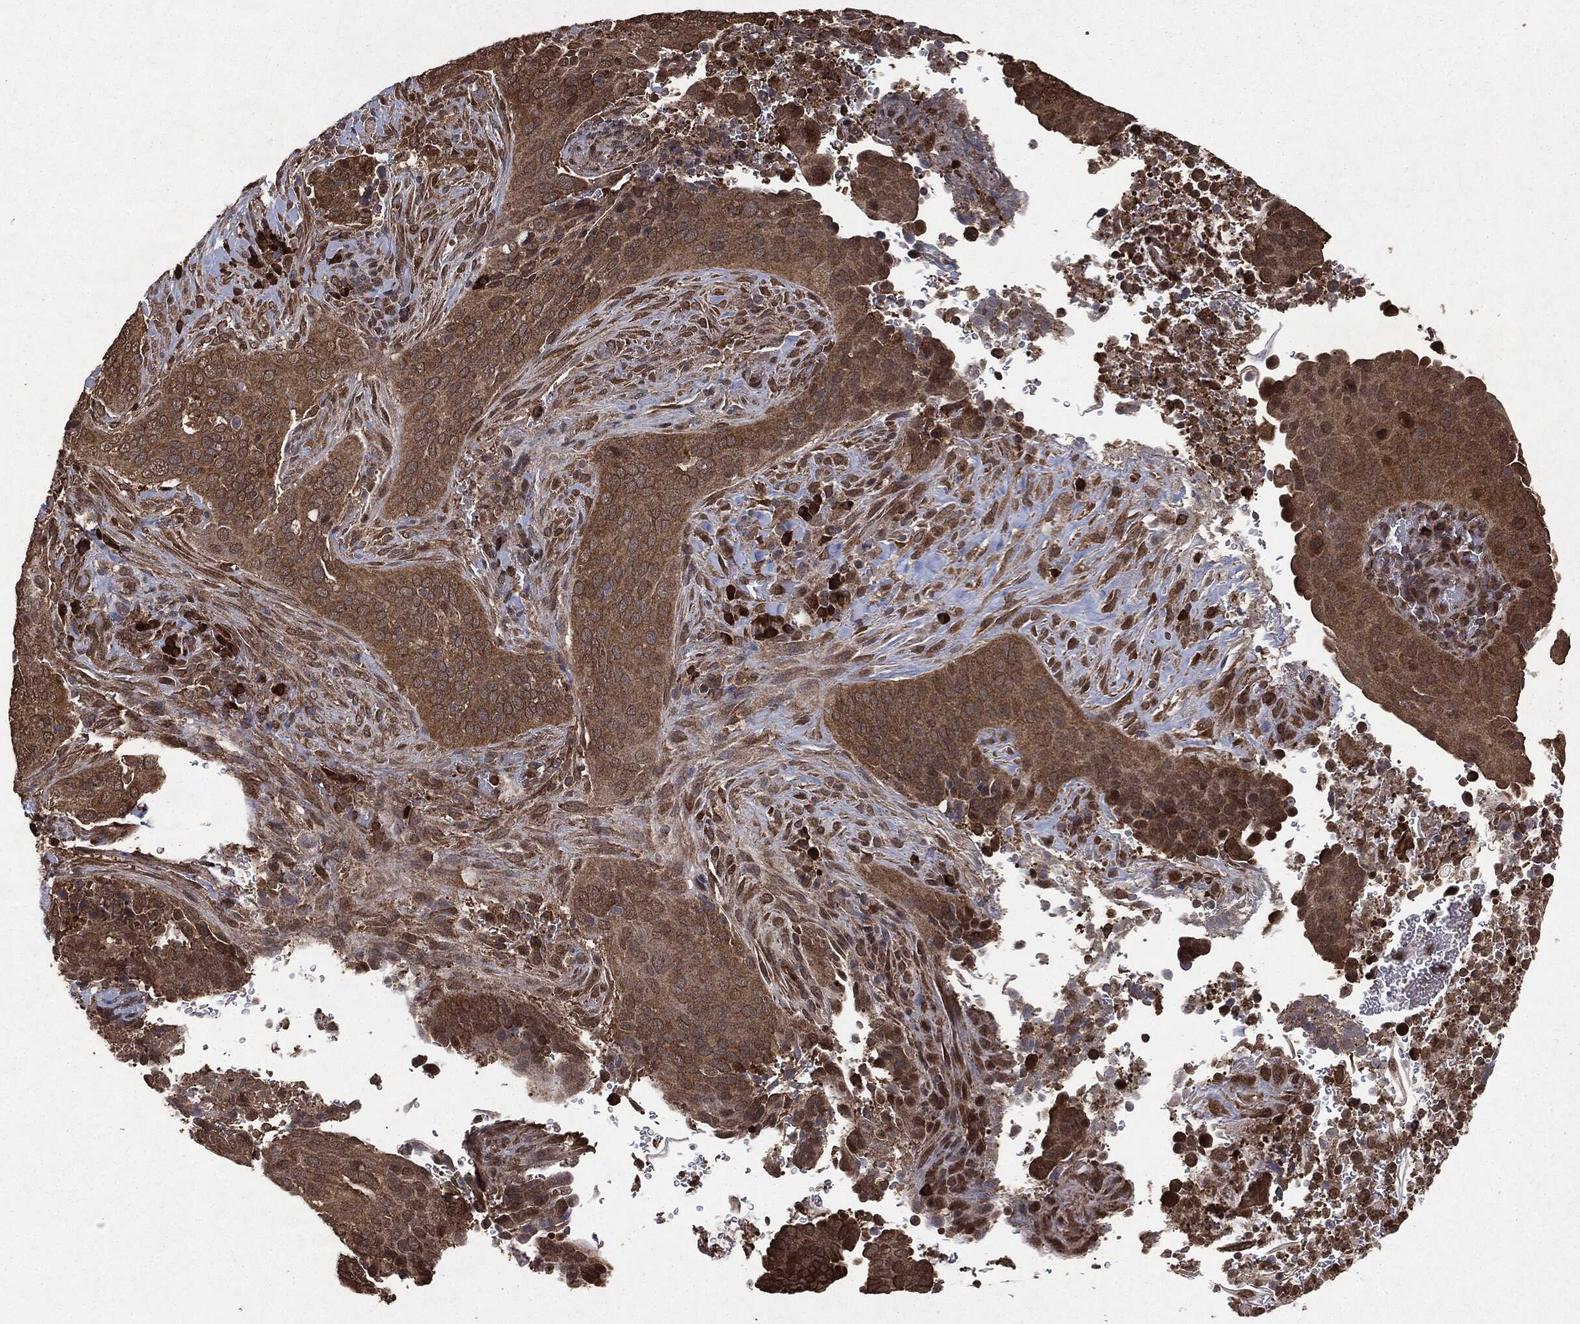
{"staining": {"intensity": "moderate", "quantity": ">75%", "location": "cytoplasmic/membranous"}, "tissue": "cervical cancer", "cell_type": "Tumor cells", "image_type": "cancer", "snomed": [{"axis": "morphology", "description": "Squamous cell carcinoma, NOS"}, {"axis": "topography", "description": "Cervix"}], "caption": "Immunohistochemistry (IHC) micrograph of human squamous cell carcinoma (cervical) stained for a protein (brown), which demonstrates medium levels of moderate cytoplasmic/membranous staining in approximately >75% of tumor cells.", "gene": "NME1", "patient": {"sex": "female", "age": 38}}